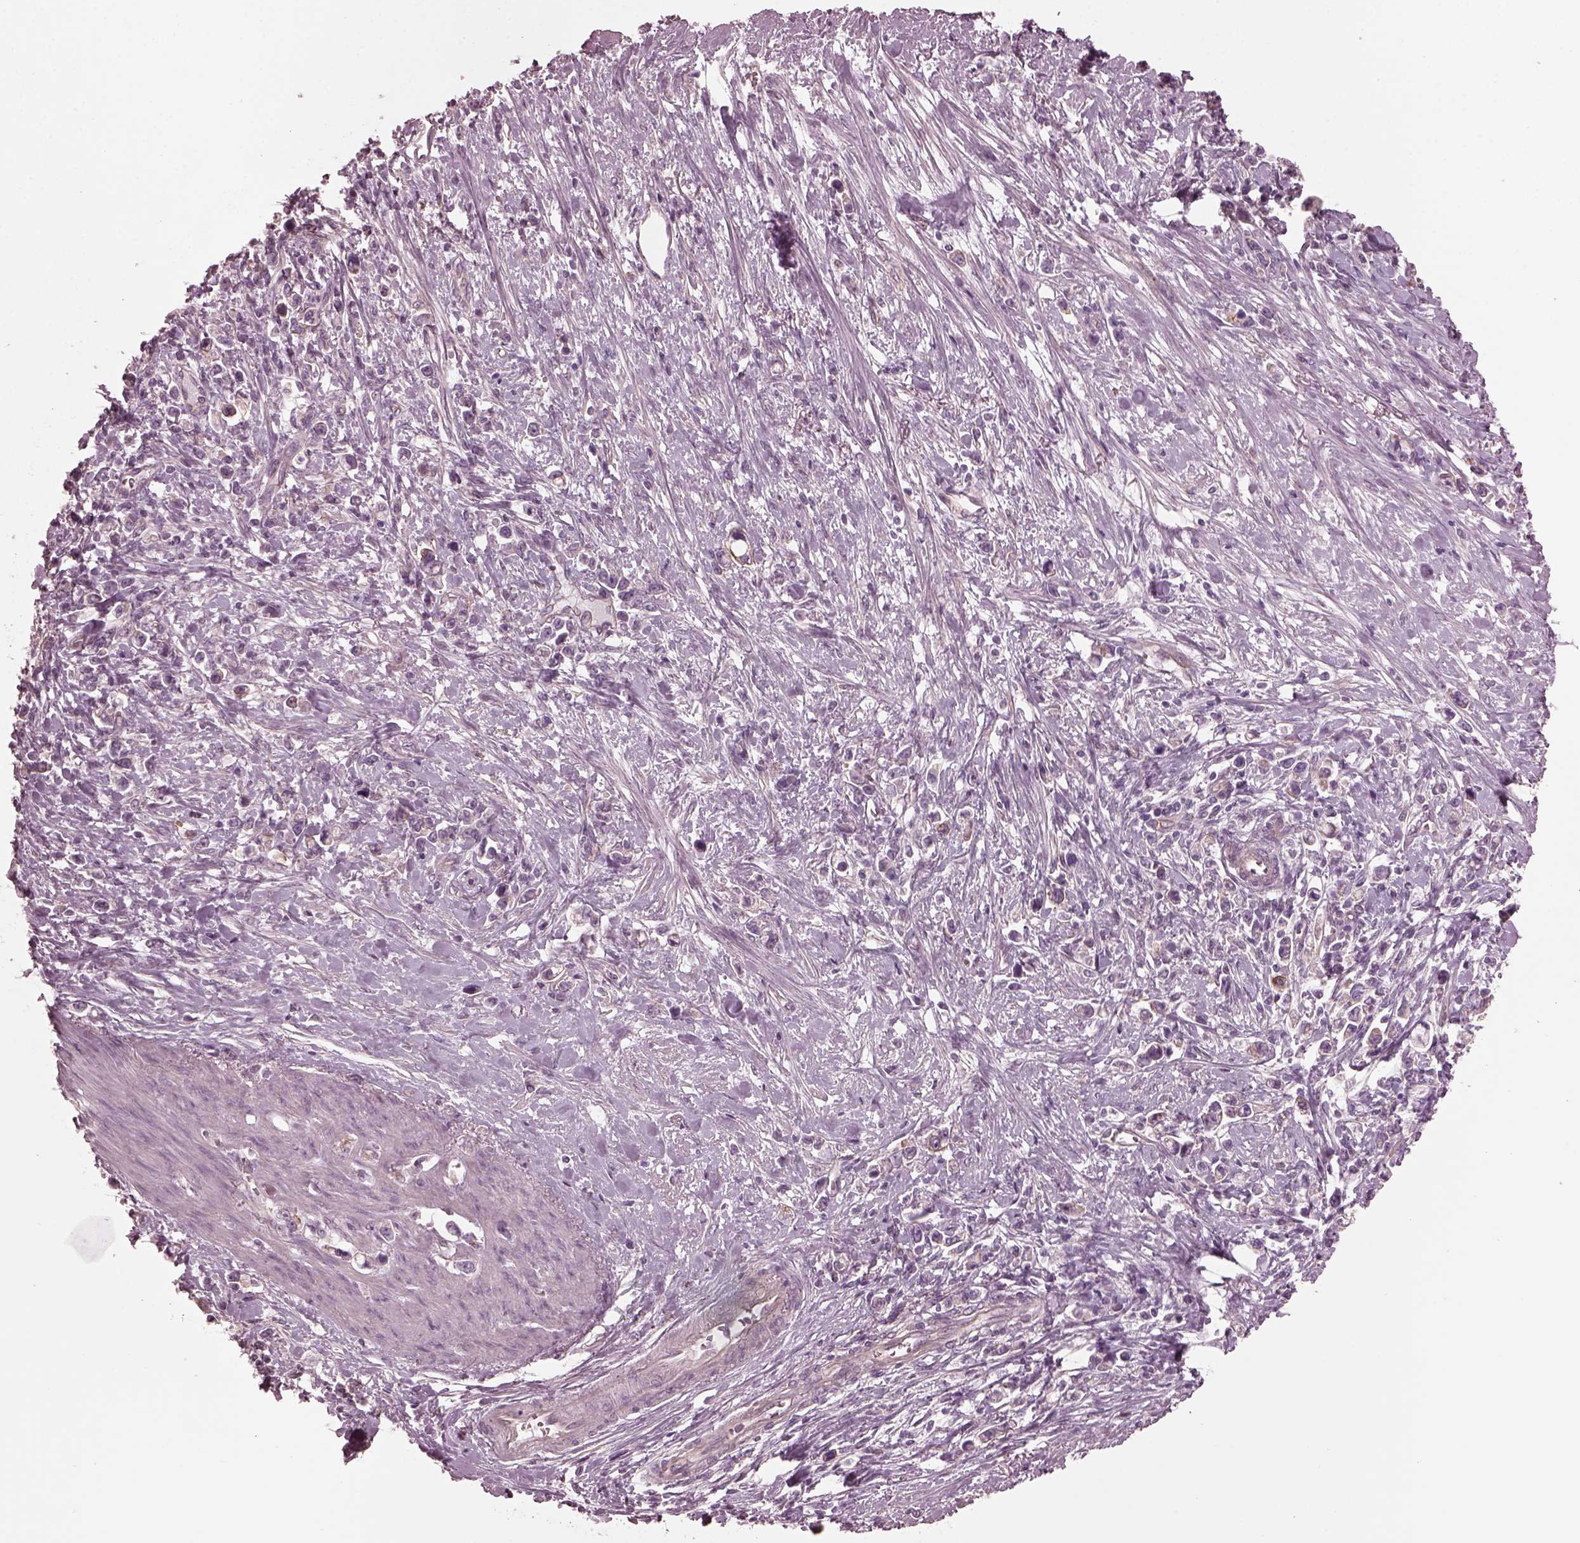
{"staining": {"intensity": "moderate", "quantity": "<25%", "location": "cytoplasmic/membranous"}, "tissue": "stomach cancer", "cell_type": "Tumor cells", "image_type": "cancer", "snomed": [{"axis": "morphology", "description": "Adenocarcinoma, NOS"}, {"axis": "topography", "description": "Stomach"}], "caption": "A brown stain shows moderate cytoplasmic/membranous staining of a protein in human stomach cancer tumor cells.", "gene": "ODAD1", "patient": {"sex": "male", "age": 63}}